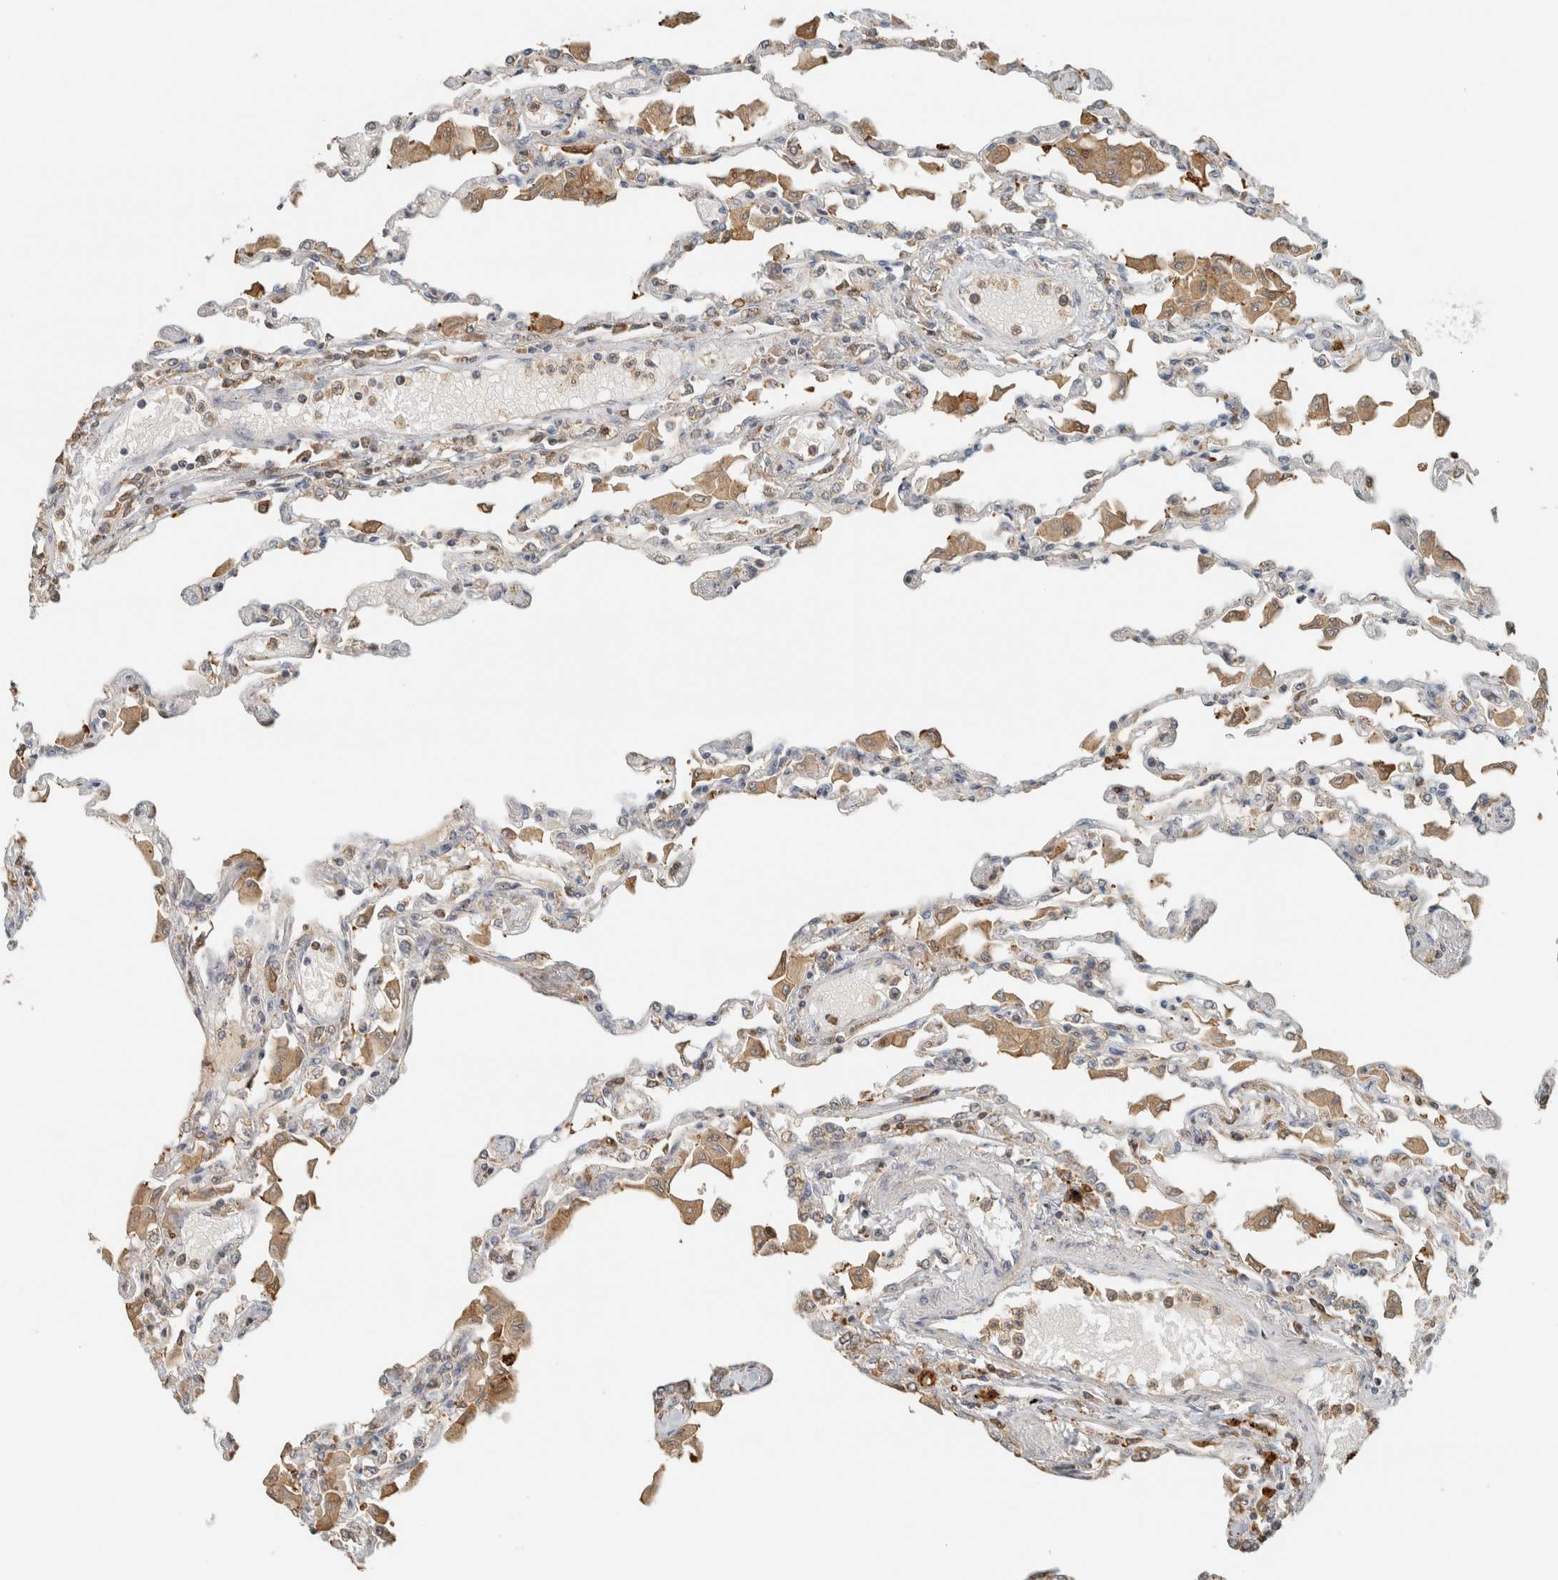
{"staining": {"intensity": "moderate", "quantity": "<25%", "location": "cytoplasmic/membranous,nuclear"}, "tissue": "lung", "cell_type": "Alveolar cells", "image_type": "normal", "snomed": [{"axis": "morphology", "description": "Normal tissue, NOS"}, {"axis": "topography", "description": "Bronchus"}, {"axis": "topography", "description": "Lung"}], "caption": "Lung stained for a protein exhibits moderate cytoplasmic/membranous,nuclear positivity in alveolar cells. (DAB = brown stain, brightfield microscopy at high magnification).", "gene": "CAPG", "patient": {"sex": "female", "age": 49}}